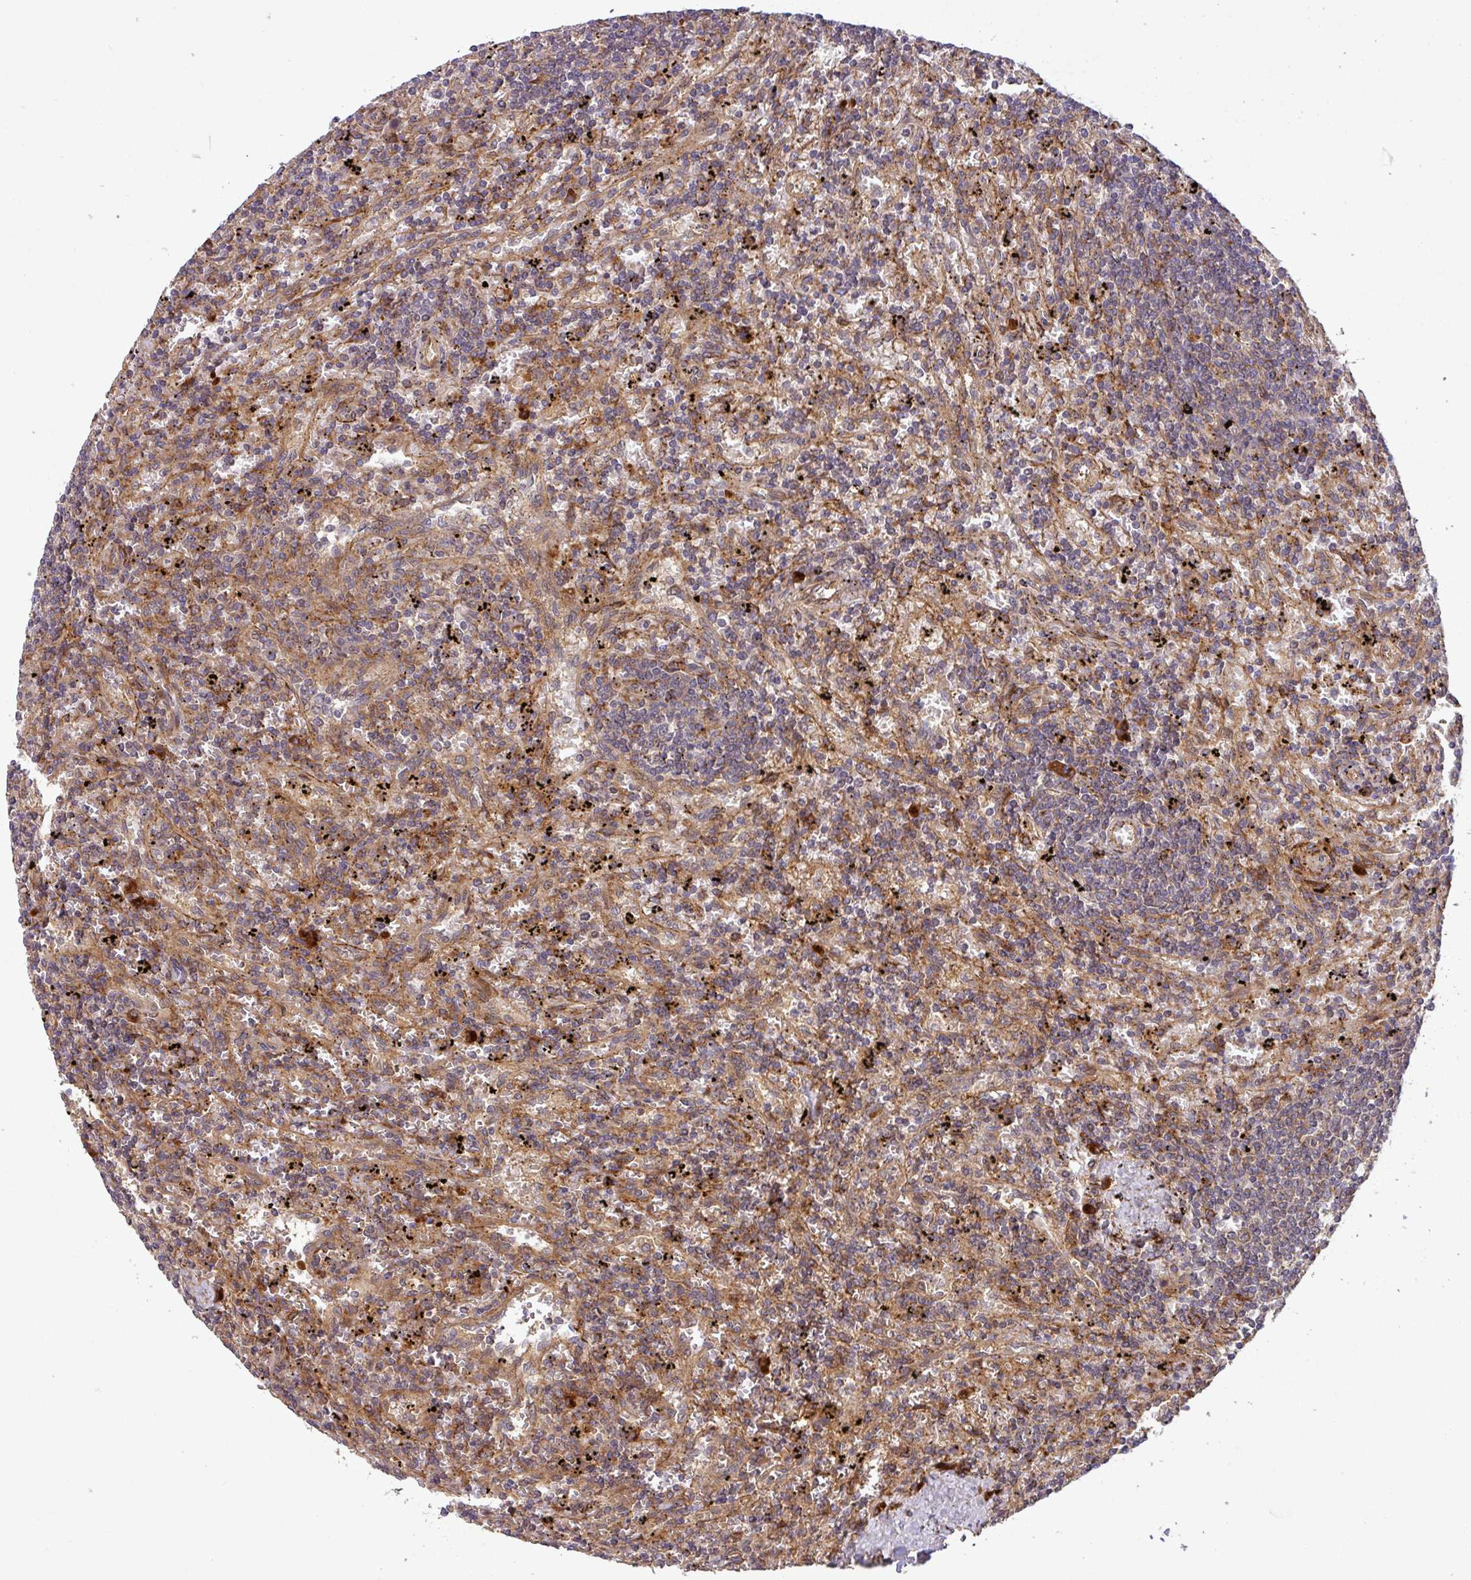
{"staining": {"intensity": "negative", "quantity": "none", "location": "none"}, "tissue": "lymphoma", "cell_type": "Tumor cells", "image_type": "cancer", "snomed": [{"axis": "morphology", "description": "Malignant lymphoma, non-Hodgkin's type, Low grade"}, {"axis": "topography", "description": "Spleen"}], "caption": "High power microscopy photomicrograph of an immunohistochemistry (IHC) image of malignant lymphoma, non-Hodgkin's type (low-grade), revealing no significant staining in tumor cells.", "gene": "ART1", "patient": {"sex": "male", "age": 76}}